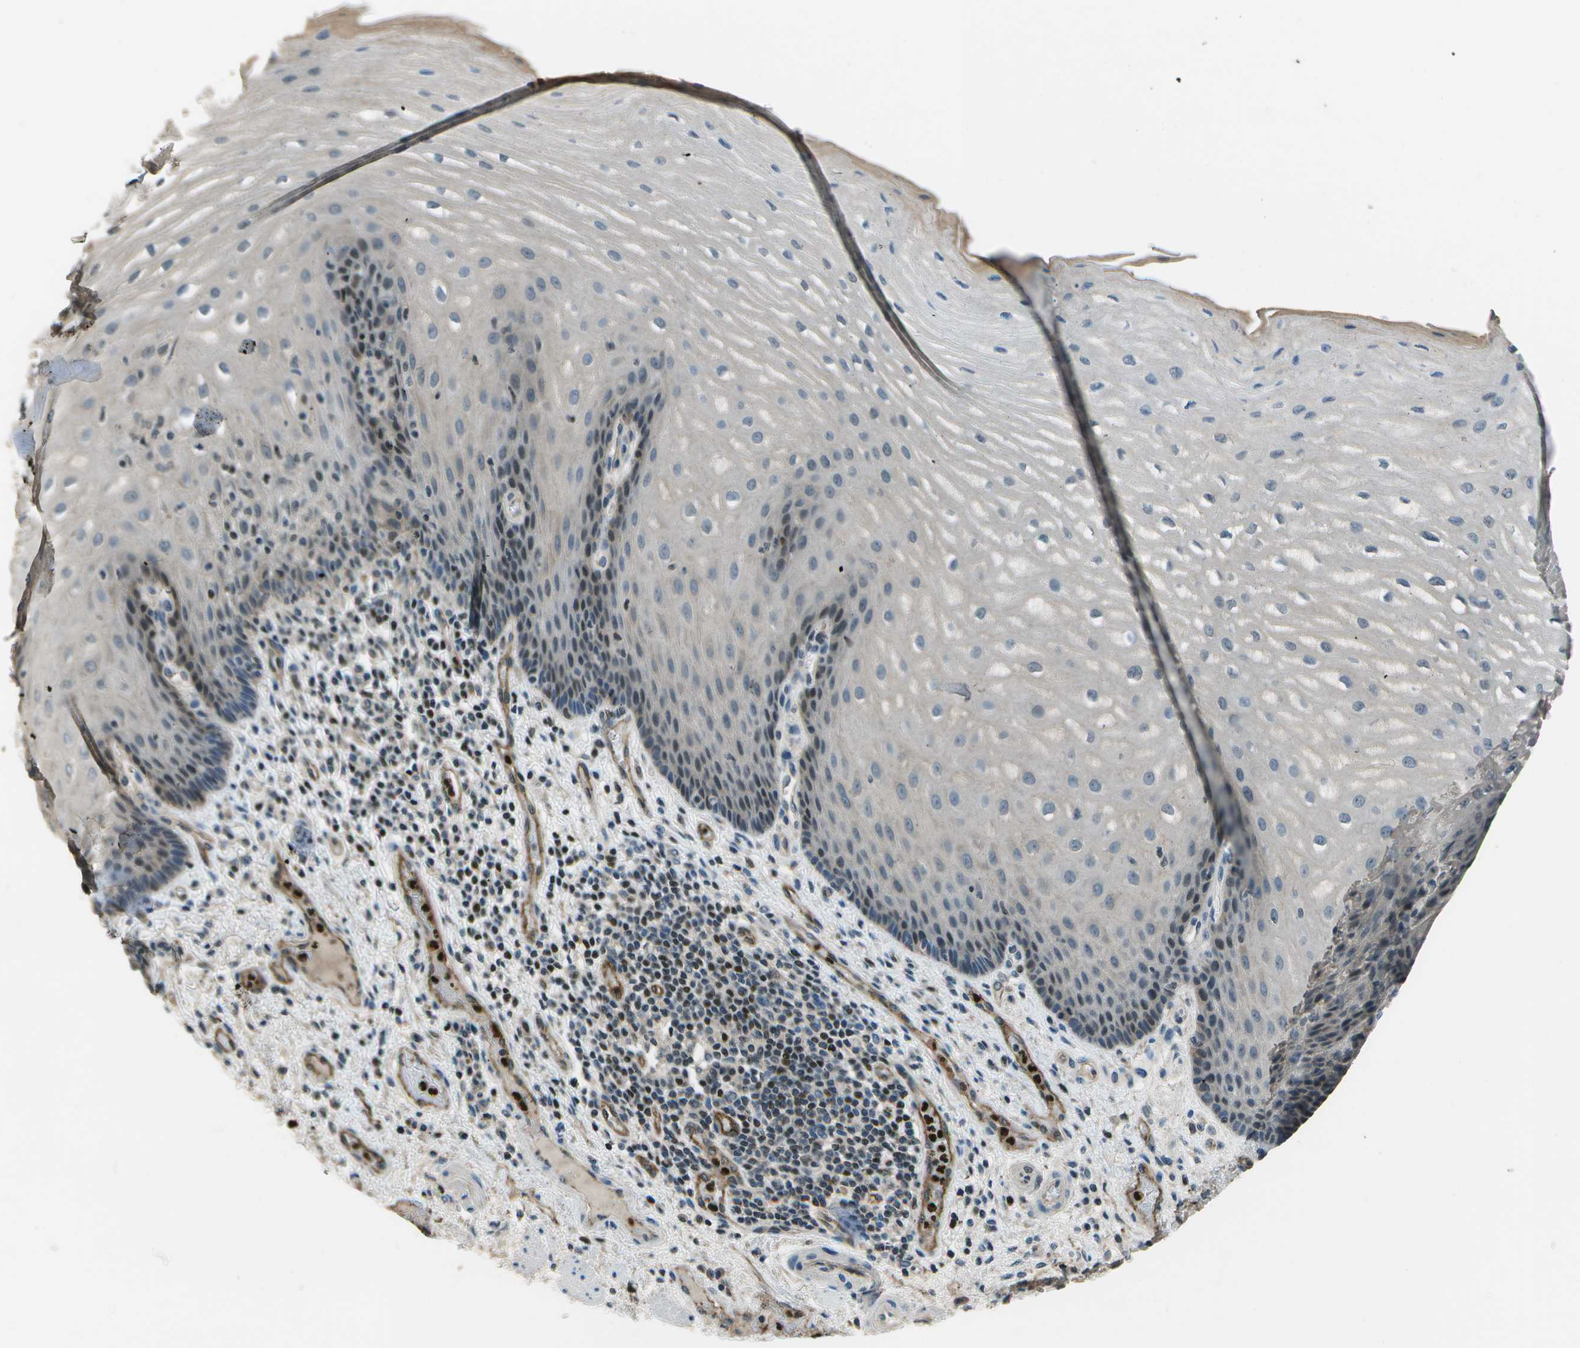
{"staining": {"intensity": "strong", "quantity": "<25%", "location": "nuclear"}, "tissue": "esophagus", "cell_type": "Squamous epithelial cells", "image_type": "normal", "snomed": [{"axis": "morphology", "description": "Normal tissue, NOS"}, {"axis": "topography", "description": "Esophagus"}], "caption": "This photomicrograph demonstrates normal esophagus stained with immunohistochemistry to label a protein in brown. The nuclear of squamous epithelial cells show strong positivity for the protein. Nuclei are counter-stained blue.", "gene": "PDLIM1", "patient": {"sex": "male", "age": 54}}